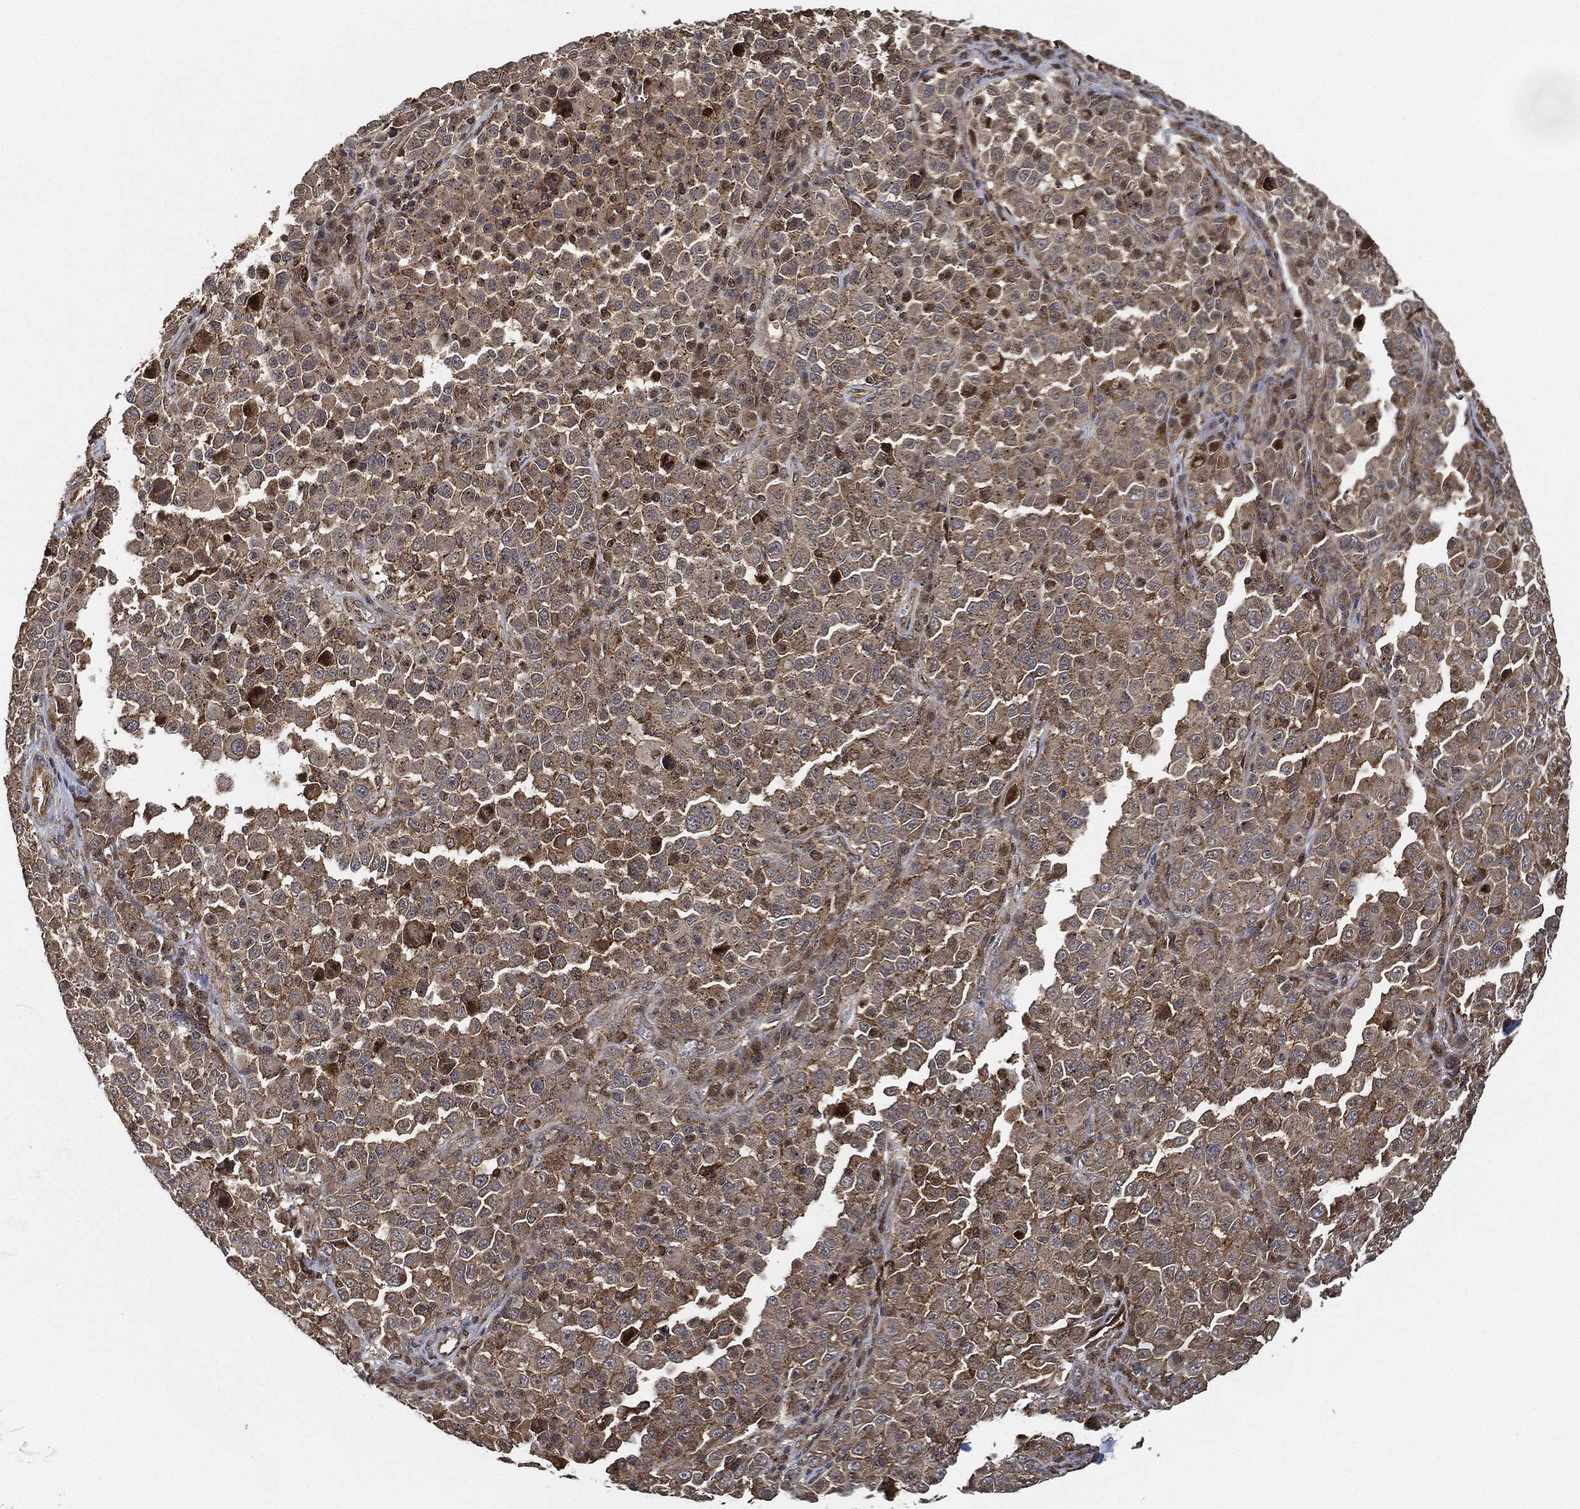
{"staining": {"intensity": "moderate", "quantity": "25%-75%", "location": "cytoplasmic/membranous"}, "tissue": "melanoma", "cell_type": "Tumor cells", "image_type": "cancer", "snomed": [{"axis": "morphology", "description": "Malignant melanoma, NOS"}, {"axis": "topography", "description": "Skin"}], "caption": "Moderate cytoplasmic/membranous staining for a protein is appreciated in approximately 25%-75% of tumor cells of melanoma using IHC.", "gene": "MAP3K3", "patient": {"sex": "female", "age": 57}}